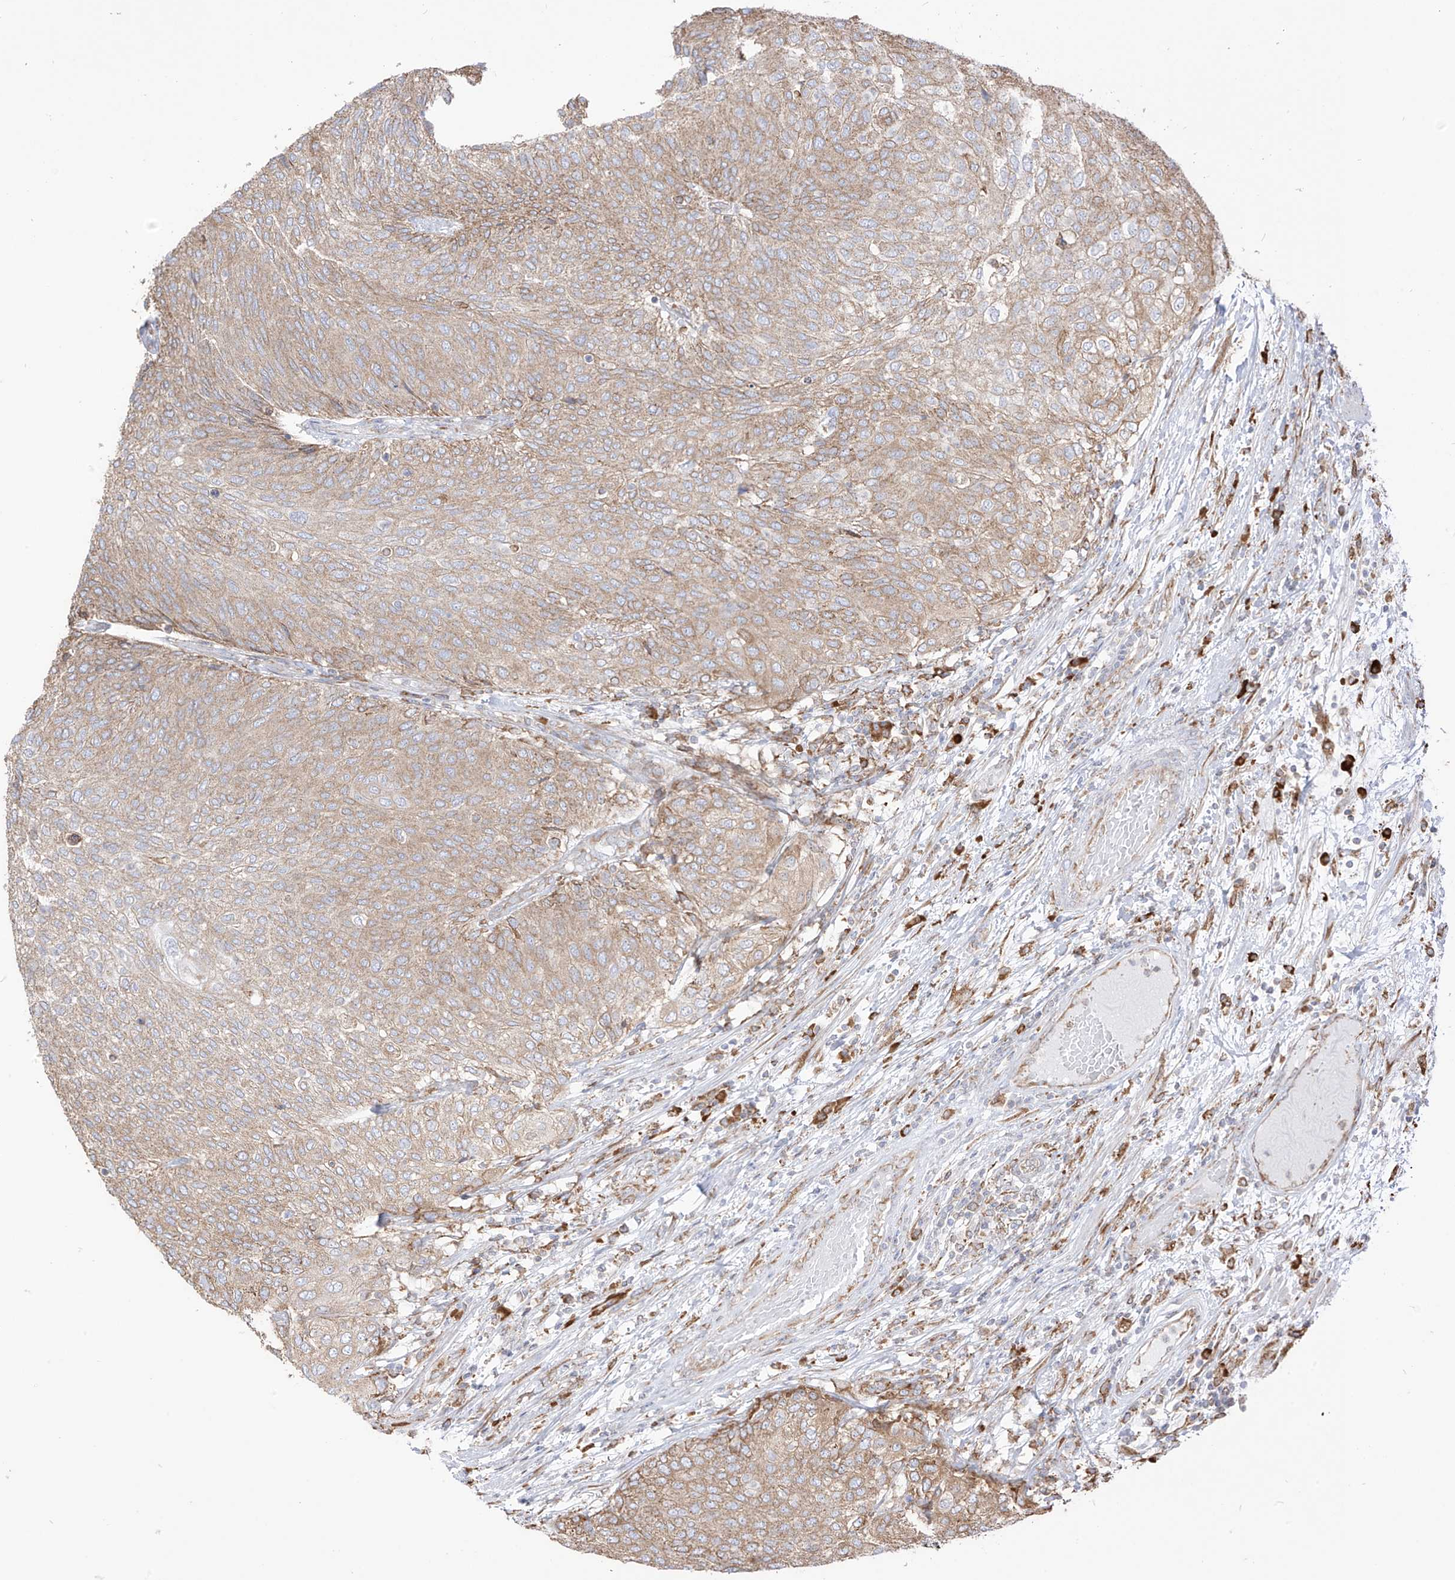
{"staining": {"intensity": "weak", "quantity": ">75%", "location": "cytoplasmic/membranous"}, "tissue": "urothelial cancer", "cell_type": "Tumor cells", "image_type": "cancer", "snomed": [{"axis": "morphology", "description": "Urothelial carcinoma, Low grade"}, {"axis": "topography", "description": "Urinary bladder"}], "caption": "Urothelial cancer tissue shows weak cytoplasmic/membranous positivity in approximately >75% of tumor cells, visualized by immunohistochemistry.", "gene": "PDIA6", "patient": {"sex": "female", "age": 79}}